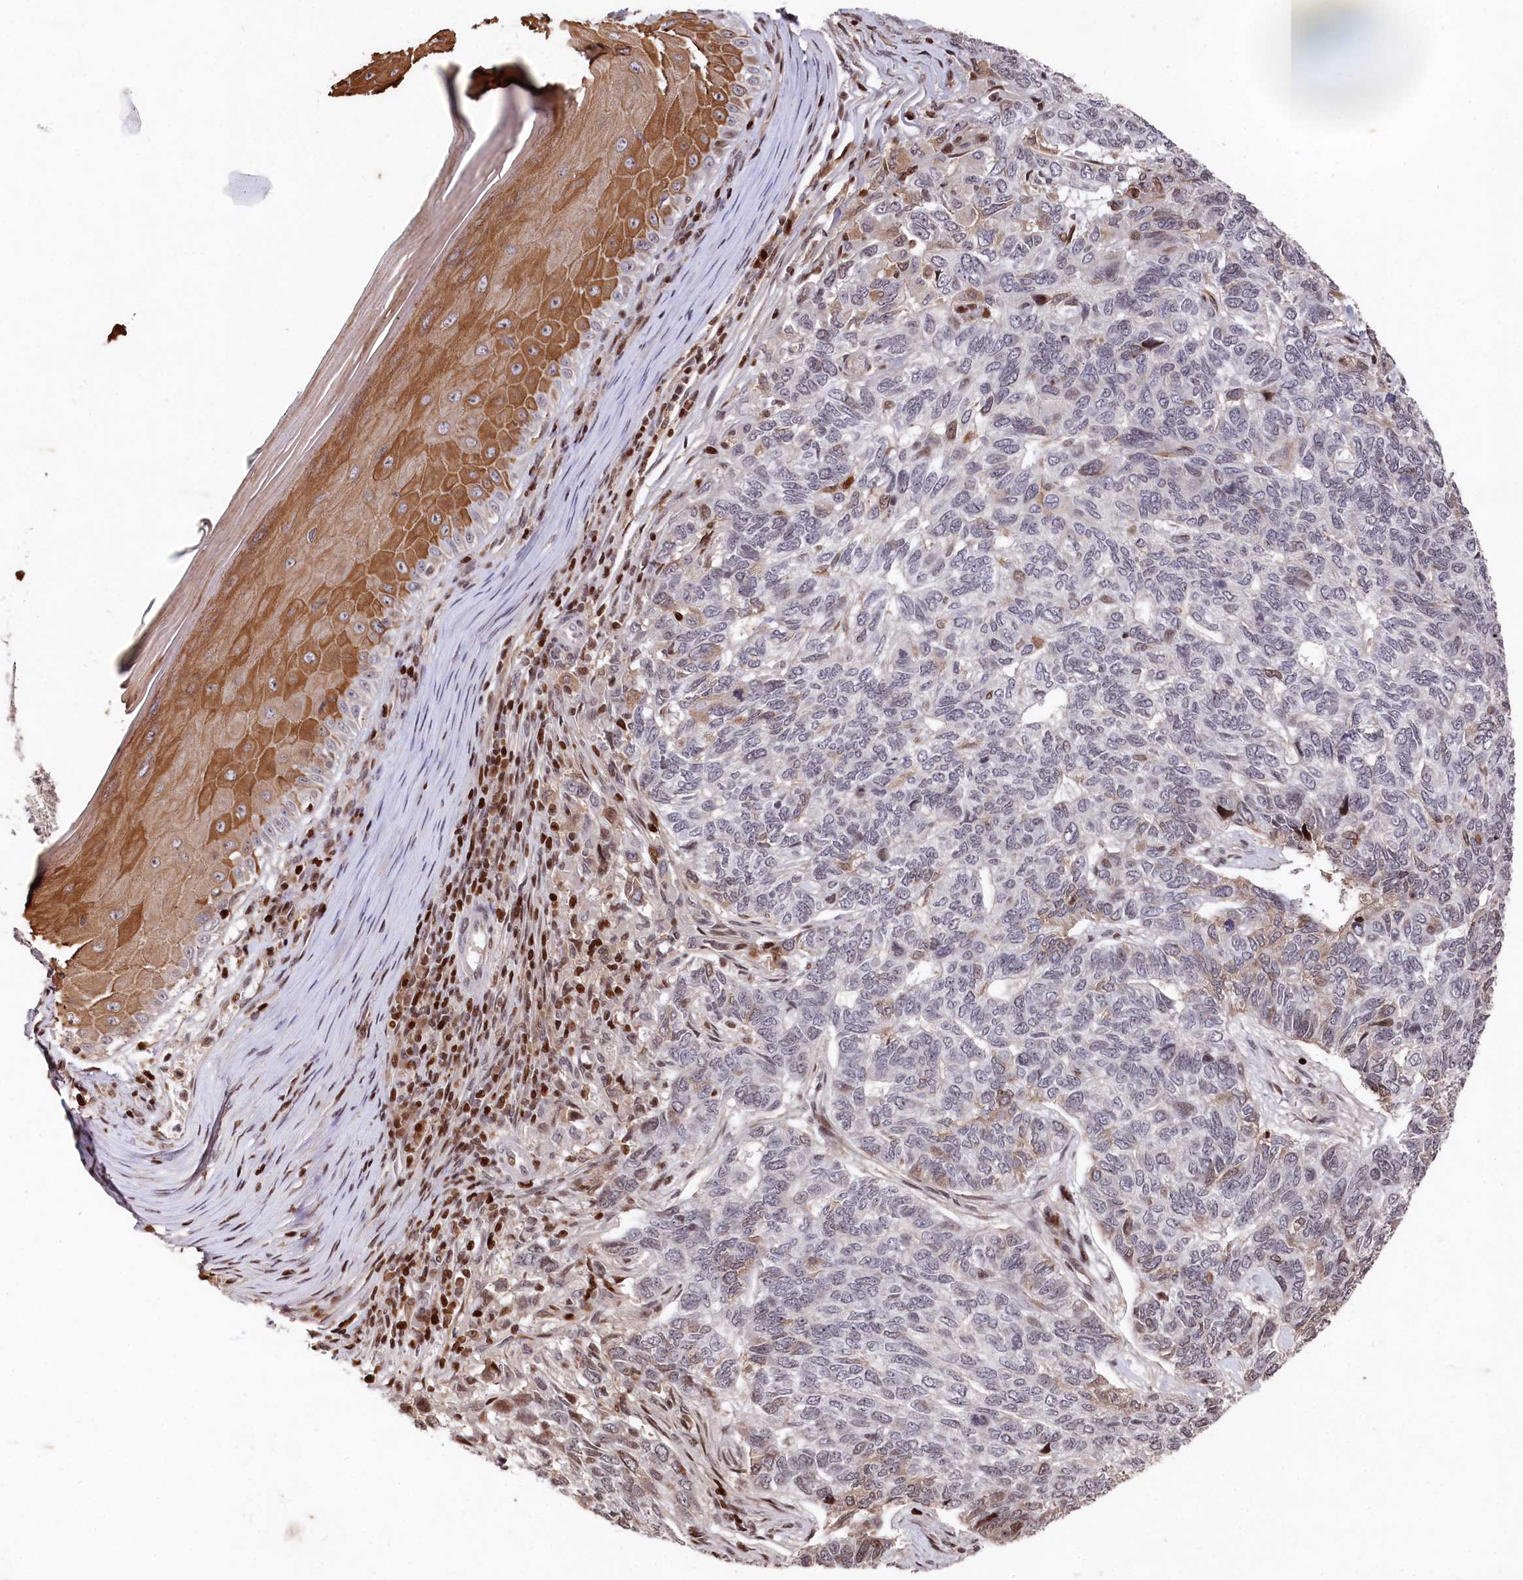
{"staining": {"intensity": "moderate", "quantity": "<25%", "location": "nuclear"}, "tissue": "skin cancer", "cell_type": "Tumor cells", "image_type": "cancer", "snomed": [{"axis": "morphology", "description": "Basal cell carcinoma"}, {"axis": "topography", "description": "Skin"}], "caption": "A low amount of moderate nuclear staining is appreciated in about <25% of tumor cells in skin cancer tissue.", "gene": "MCF2L2", "patient": {"sex": "female", "age": 65}}